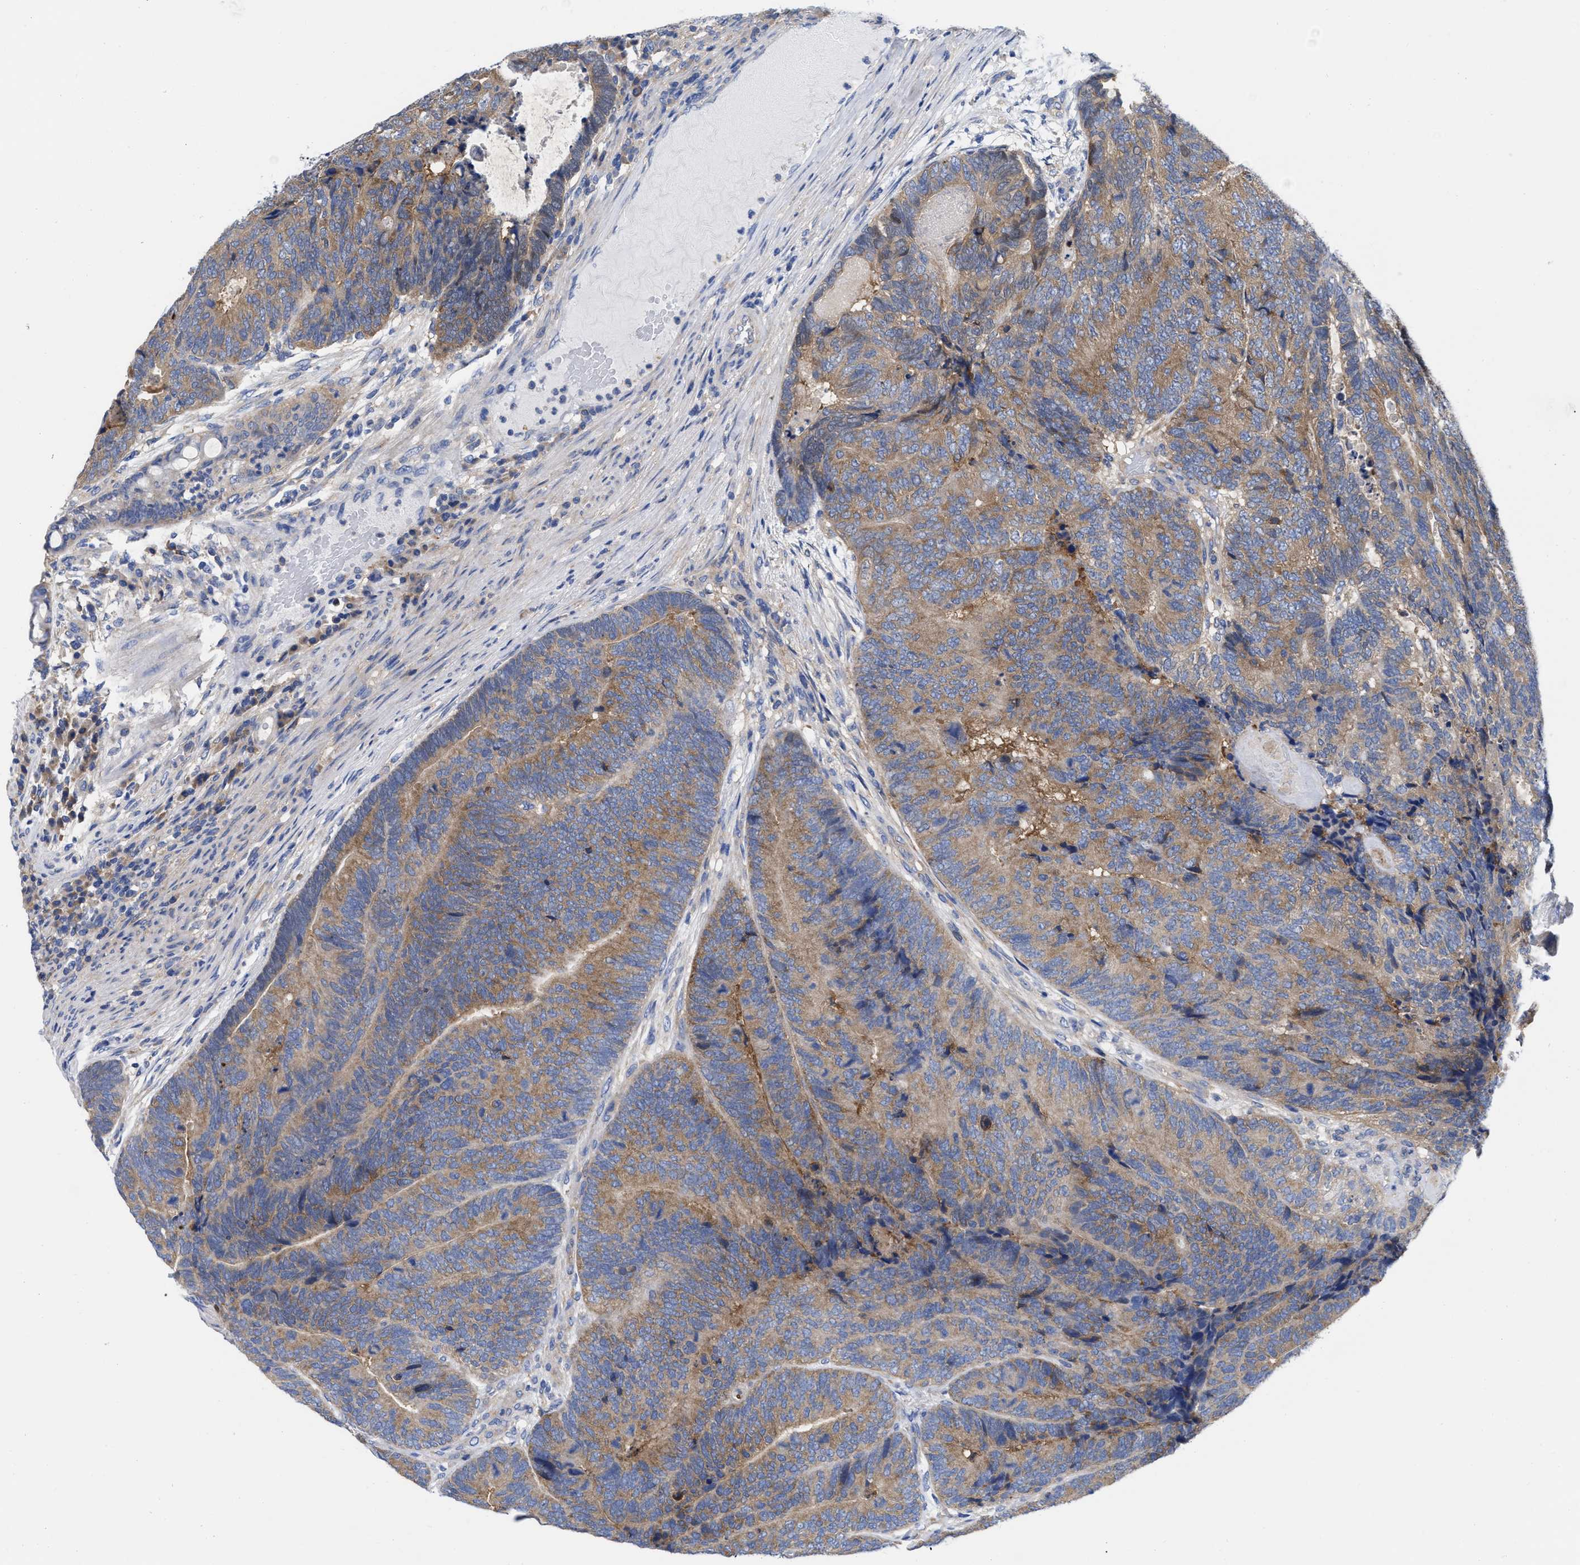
{"staining": {"intensity": "moderate", "quantity": ">75%", "location": "cytoplasmic/membranous"}, "tissue": "colorectal cancer", "cell_type": "Tumor cells", "image_type": "cancer", "snomed": [{"axis": "morphology", "description": "Adenocarcinoma, NOS"}, {"axis": "topography", "description": "Colon"}], "caption": "Human colorectal adenocarcinoma stained with a brown dye demonstrates moderate cytoplasmic/membranous positive expression in approximately >75% of tumor cells.", "gene": "RBKS", "patient": {"sex": "female", "age": 67}}